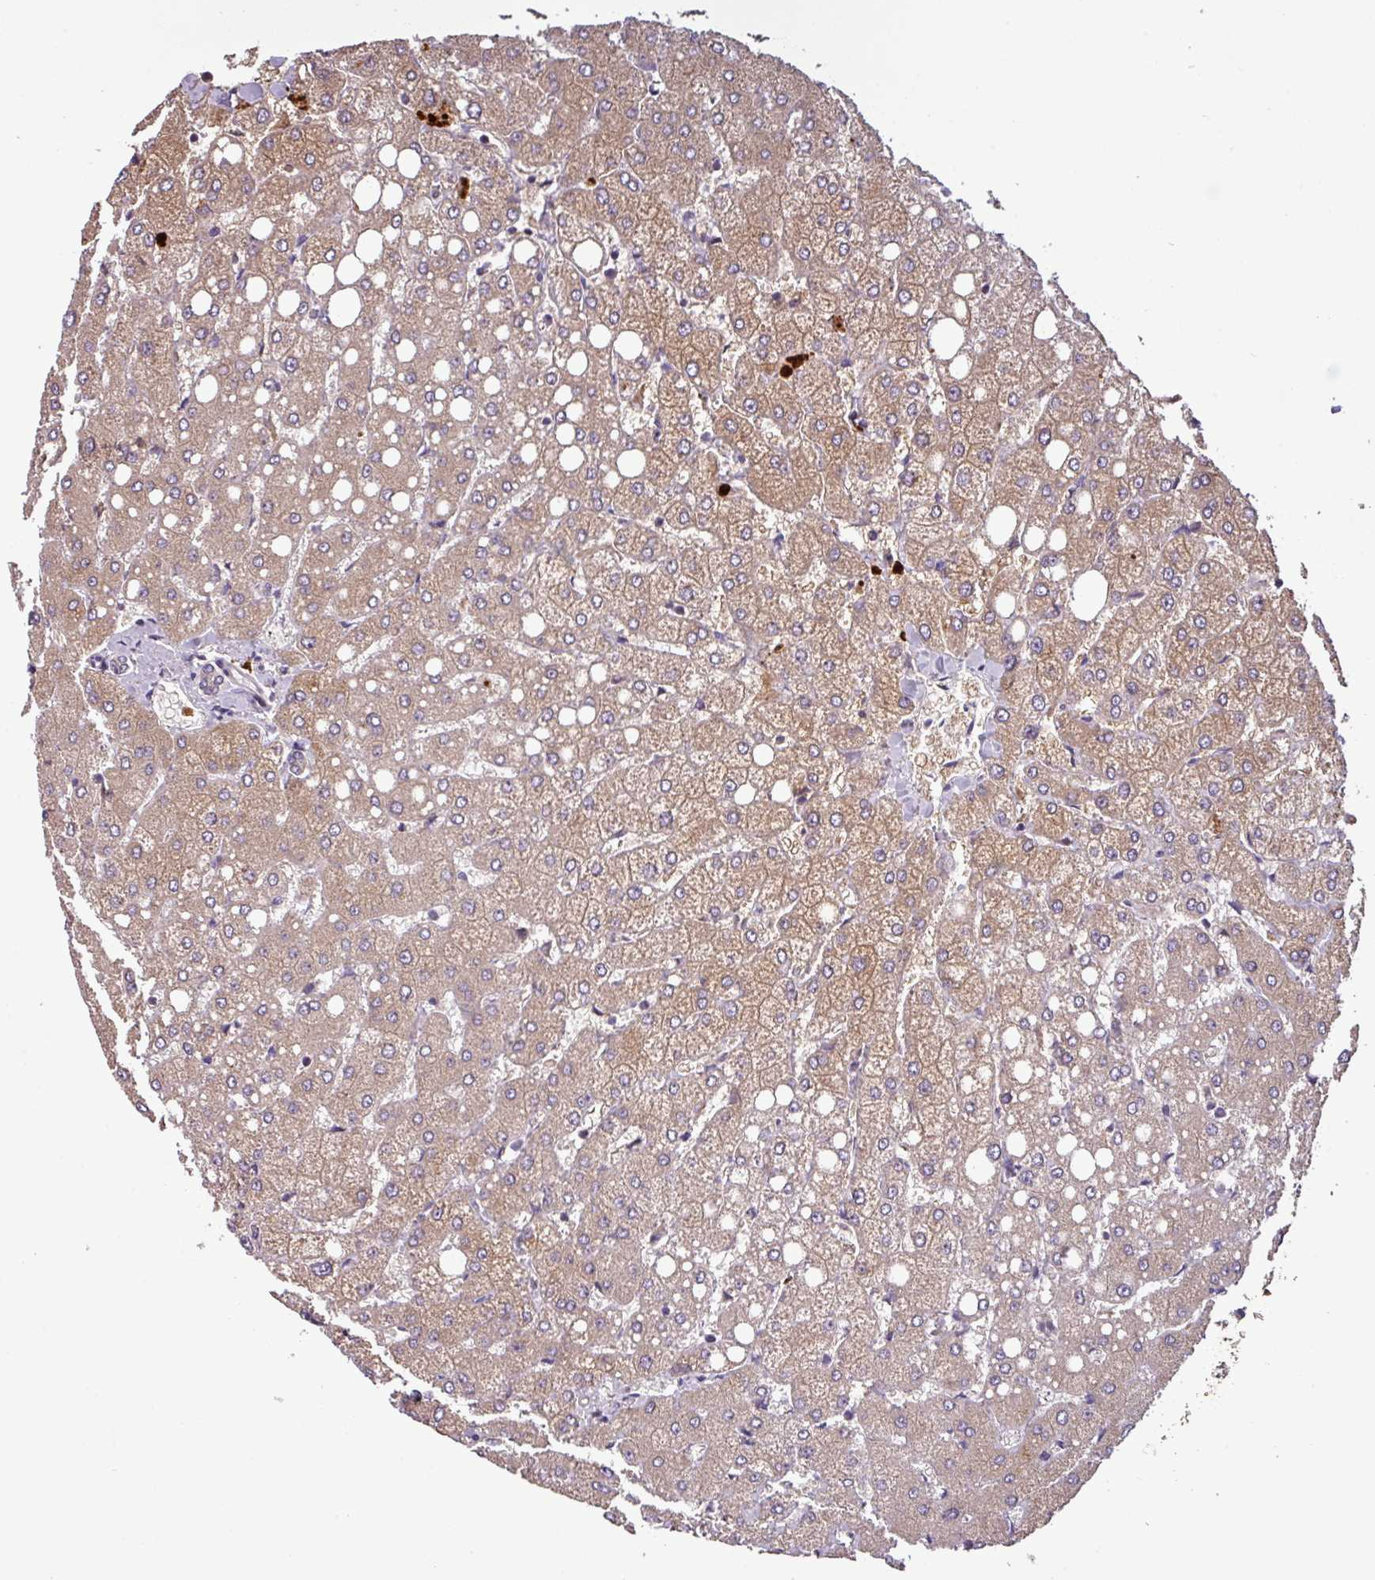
{"staining": {"intensity": "negative", "quantity": "none", "location": "none"}, "tissue": "liver", "cell_type": "Cholangiocytes", "image_type": "normal", "snomed": [{"axis": "morphology", "description": "Normal tissue, NOS"}, {"axis": "topography", "description": "Liver"}], "caption": "High magnification brightfield microscopy of normal liver stained with DAB (brown) and counterstained with hematoxylin (blue): cholangiocytes show no significant staining. Nuclei are stained in blue.", "gene": "NOB1", "patient": {"sex": "female", "age": 54}}